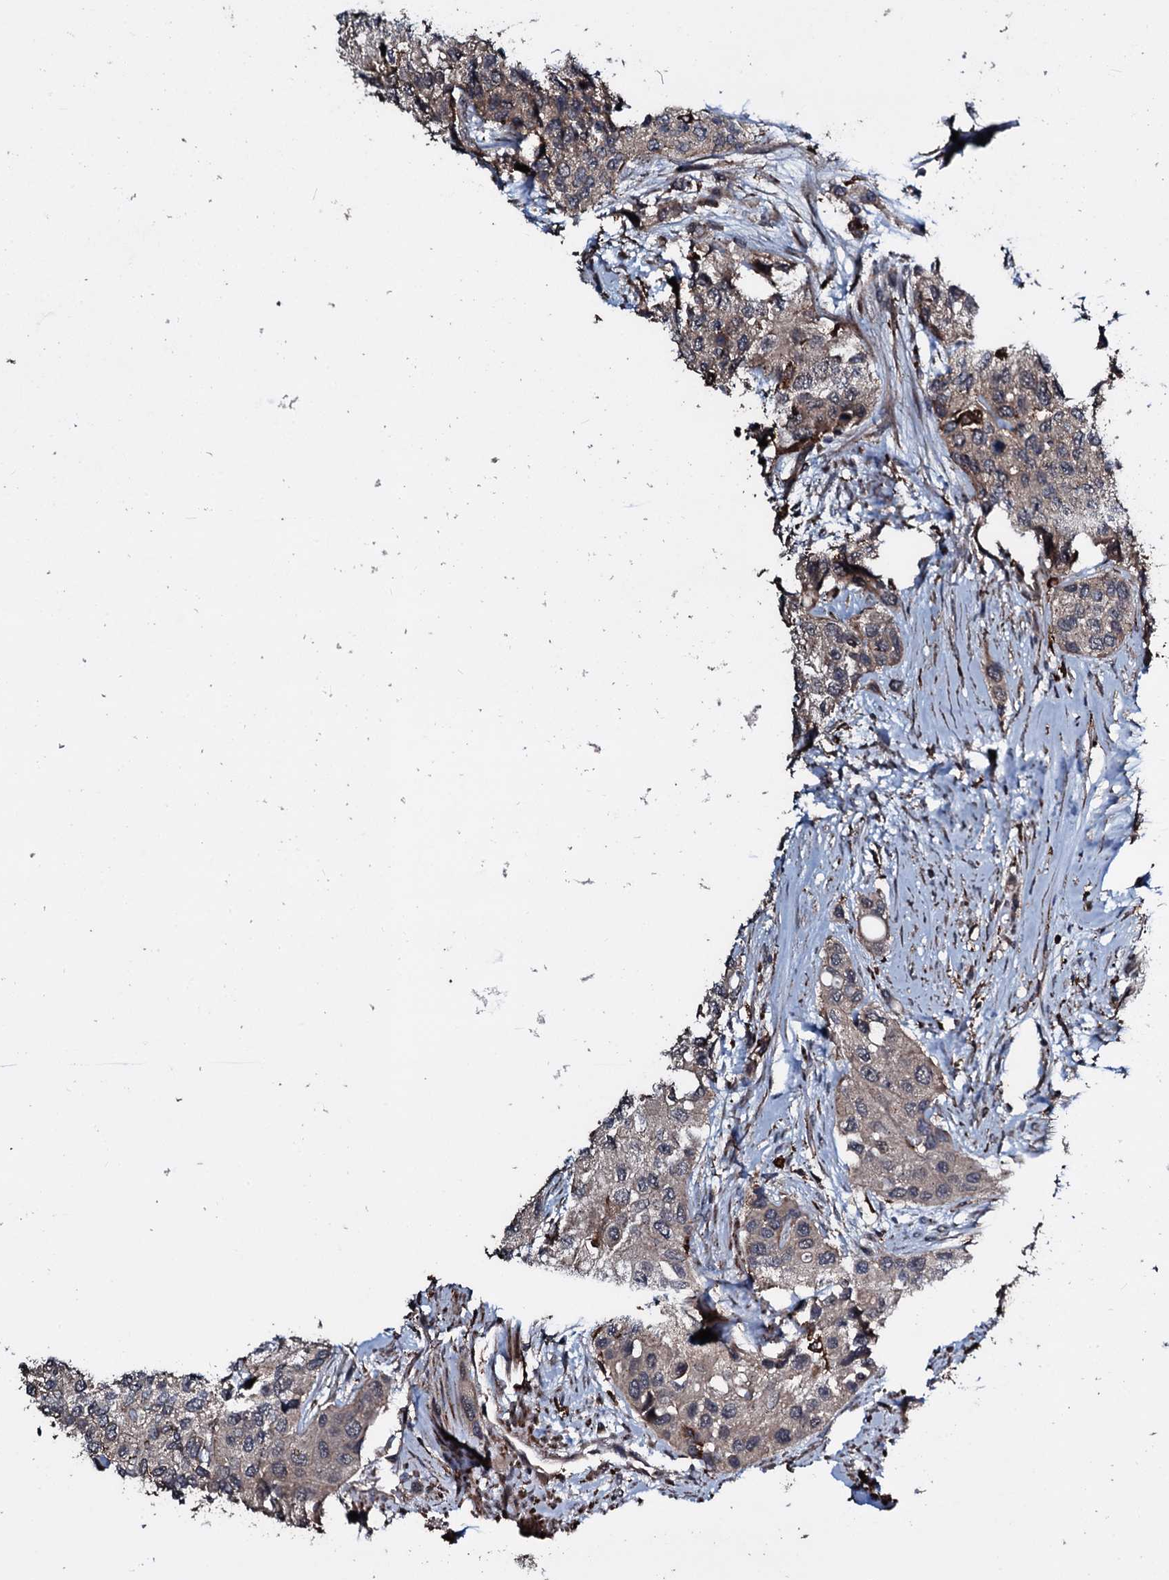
{"staining": {"intensity": "weak", "quantity": "<25%", "location": "cytoplasmic/membranous"}, "tissue": "urothelial cancer", "cell_type": "Tumor cells", "image_type": "cancer", "snomed": [{"axis": "morphology", "description": "Normal tissue, NOS"}, {"axis": "morphology", "description": "Urothelial carcinoma, High grade"}, {"axis": "topography", "description": "Vascular tissue"}, {"axis": "topography", "description": "Urinary bladder"}], "caption": "This is a photomicrograph of immunohistochemistry staining of urothelial cancer, which shows no expression in tumor cells.", "gene": "TPGS2", "patient": {"sex": "female", "age": 56}}